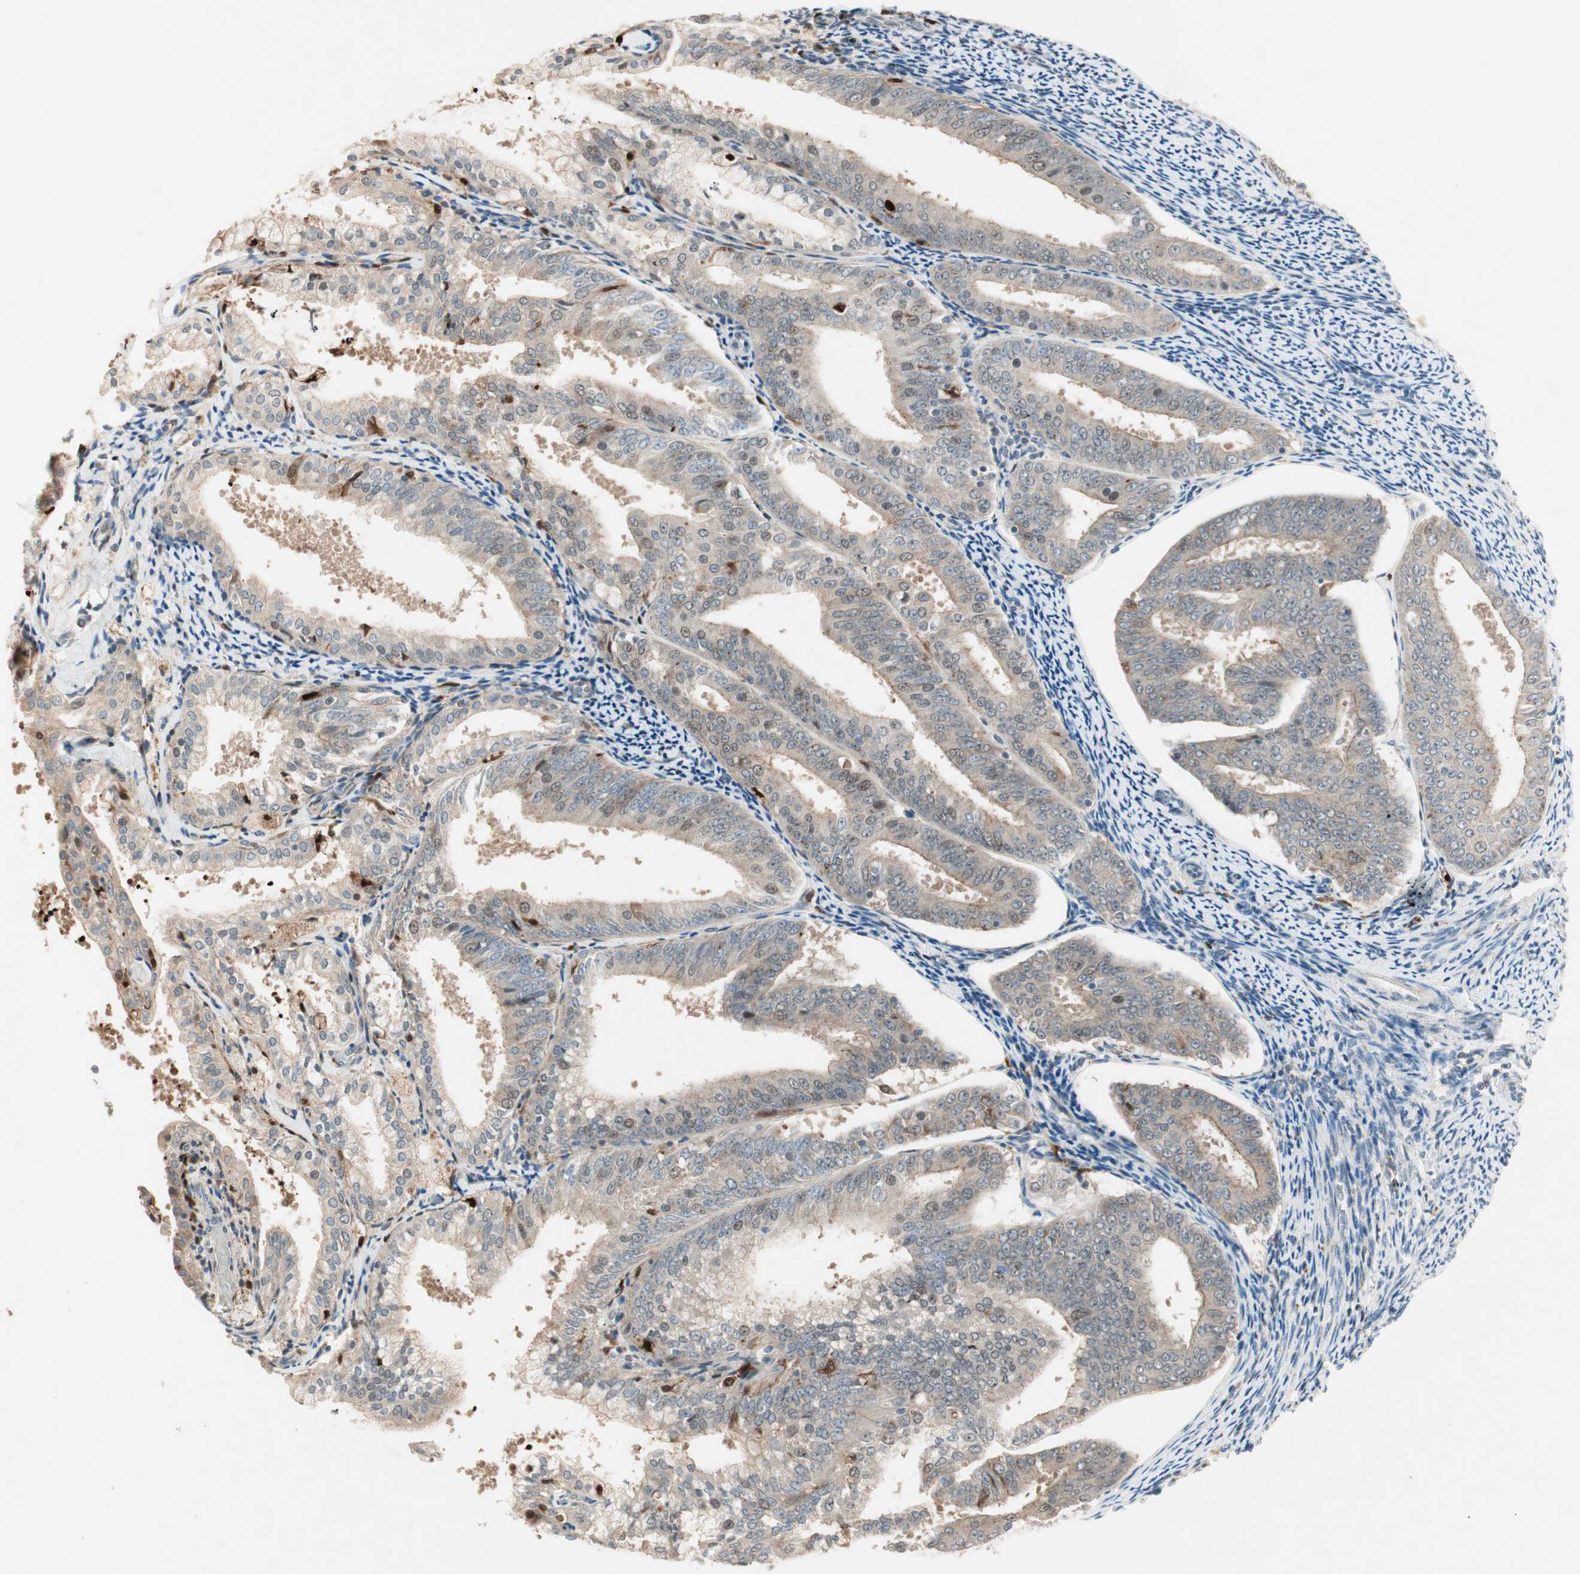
{"staining": {"intensity": "weak", "quantity": "25%-75%", "location": "cytoplasmic/membranous"}, "tissue": "endometrial cancer", "cell_type": "Tumor cells", "image_type": "cancer", "snomed": [{"axis": "morphology", "description": "Adenocarcinoma, NOS"}, {"axis": "topography", "description": "Endometrium"}], "caption": "Endometrial adenocarcinoma stained with a brown dye reveals weak cytoplasmic/membranous positive positivity in approximately 25%-75% of tumor cells.", "gene": "RTL6", "patient": {"sex": "female", "age": 63}}